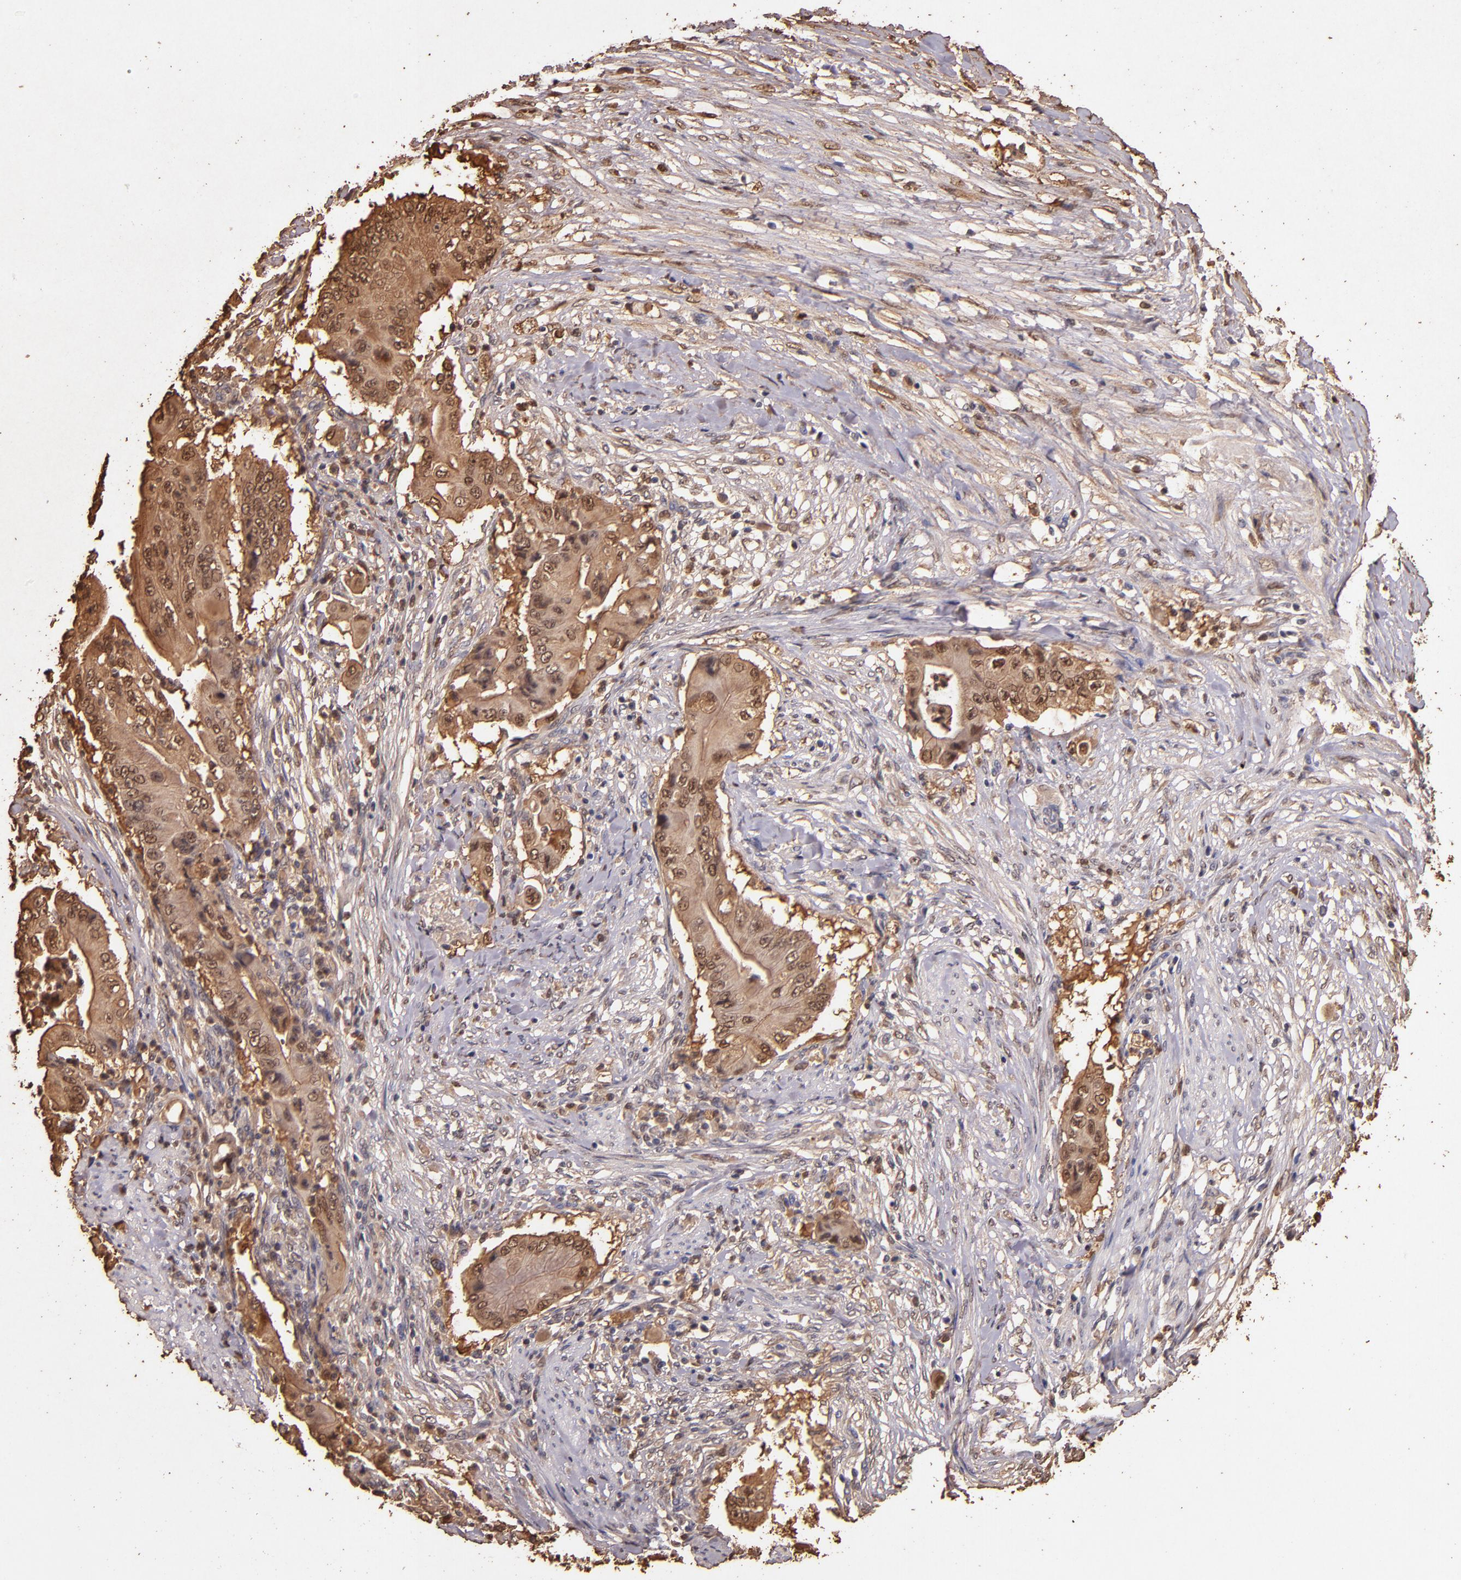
{"staining": {"intensity": "moderate", "quantity": ">75%", "location": "cytoplasmic/membranous,nuclear"}, "tissue": "pancreatic cancer", "cell_type": "Tumor cells", "image_type": "cancer", "snomed": [{"axis": "morphology", "description": "Adenocarcinoma, NOS"}, {"axis": "topography", "description": "Pancreas"}], "caption": "Immunohistochemical staining of human pancreatic cancer shows medium levels of moderate cytoplasmic/membranous and nuclear protein staining in about >75% of tumor cells.", "gene": "S100A6", "patient": {"sex": "male", "age": 62}}